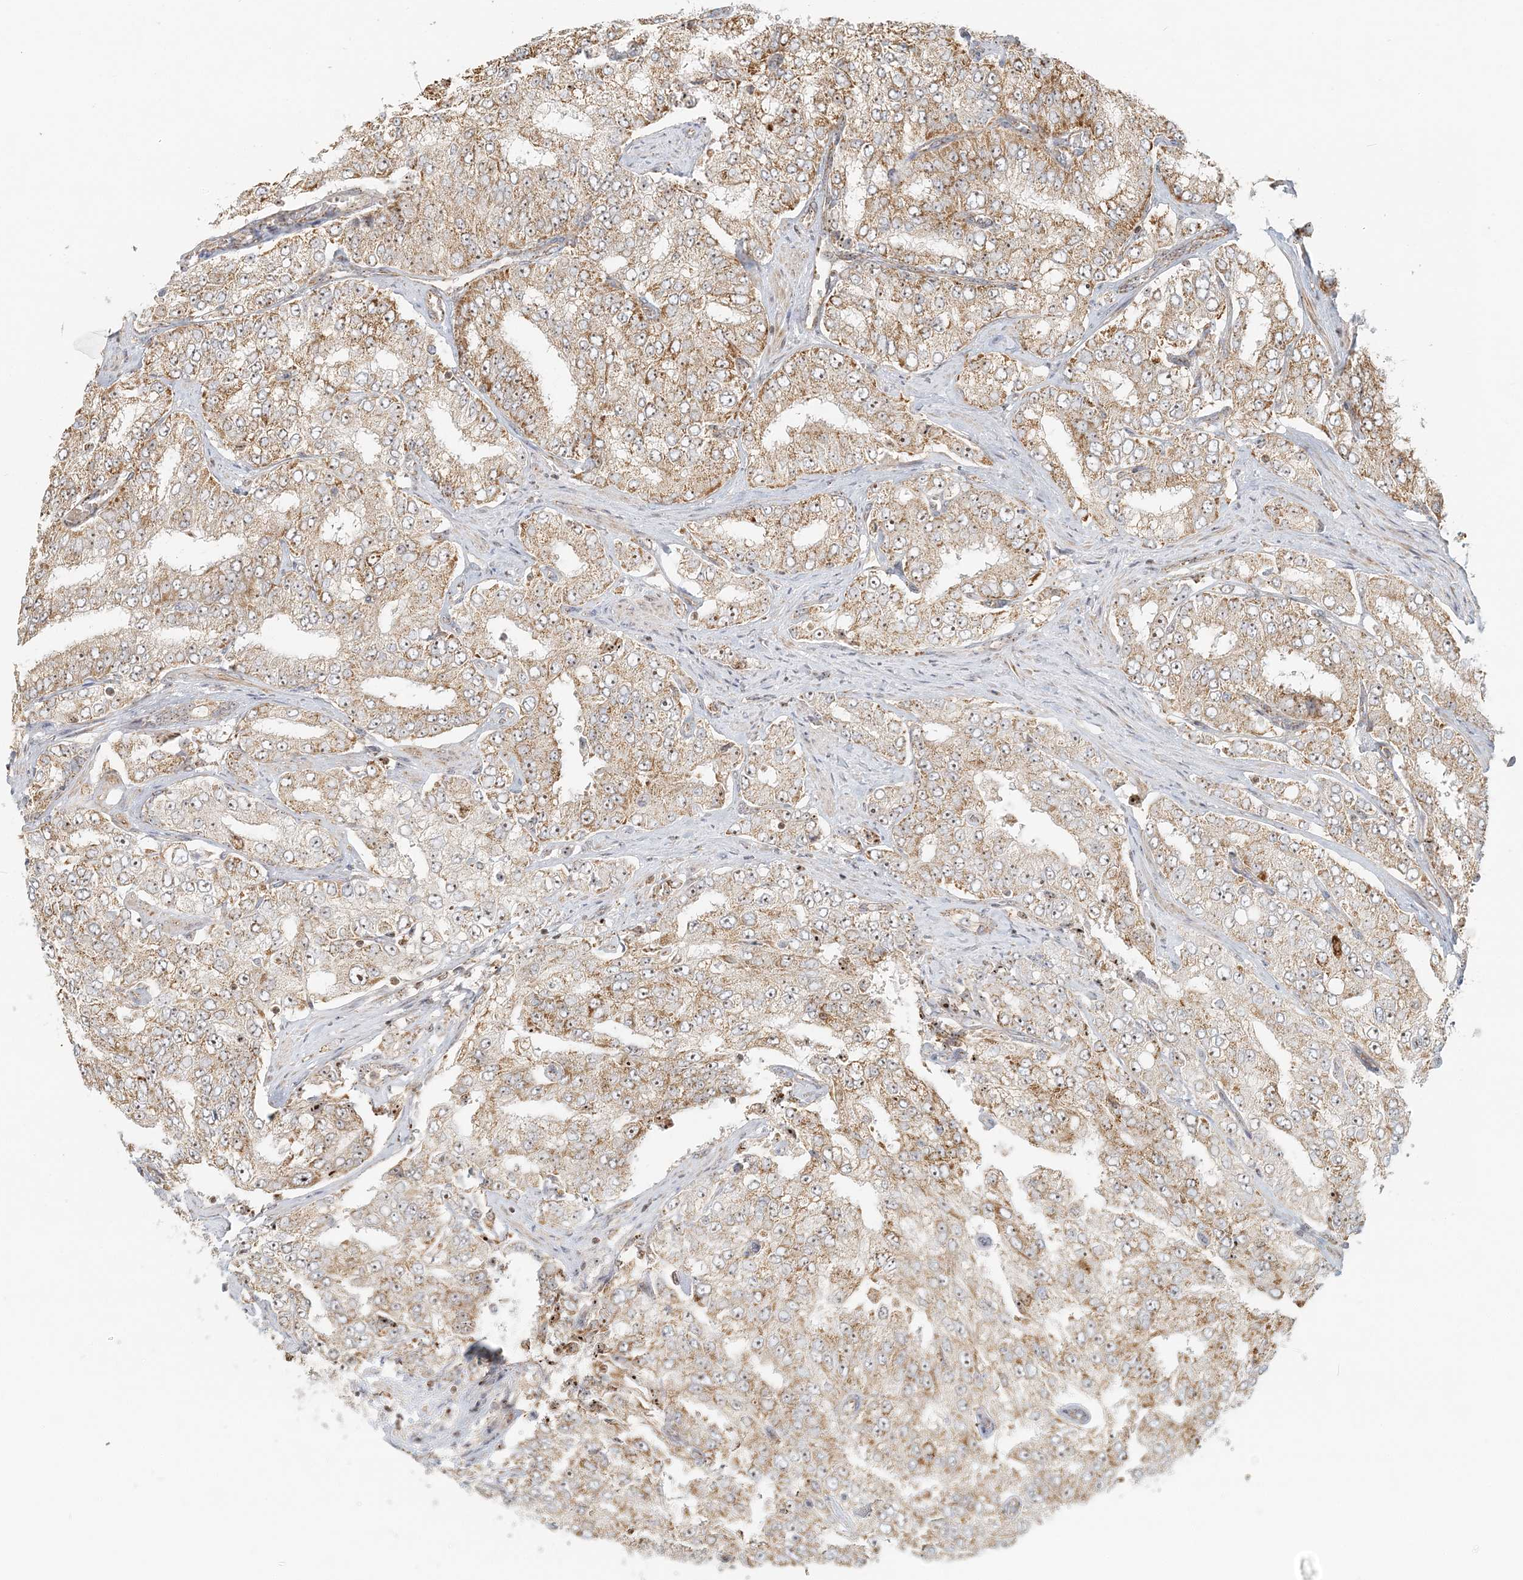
{"staining": {"intensity": "moderate", "quantity": ">75%", "location": "cytoplasmic/membranous,nuclear"}, "tissue": "prostate cancer", "cell_type": "Tumor cells", "image_type": "cancer", "snomed": [{"axis": "morphology", "description": "Adenocarcinoma, High grade"}, {"axis": "topography", "description": "Prostate"}], "caption": "Protein expression analysis of human adenocarcinoma (high-grade) (prostate) reveals moderate cytoplasmic/membranous and nuclear positivity in about >75% of tumor cells.", "gene": "UBE2F", "patient": {"sex": "male", "age": 58}}